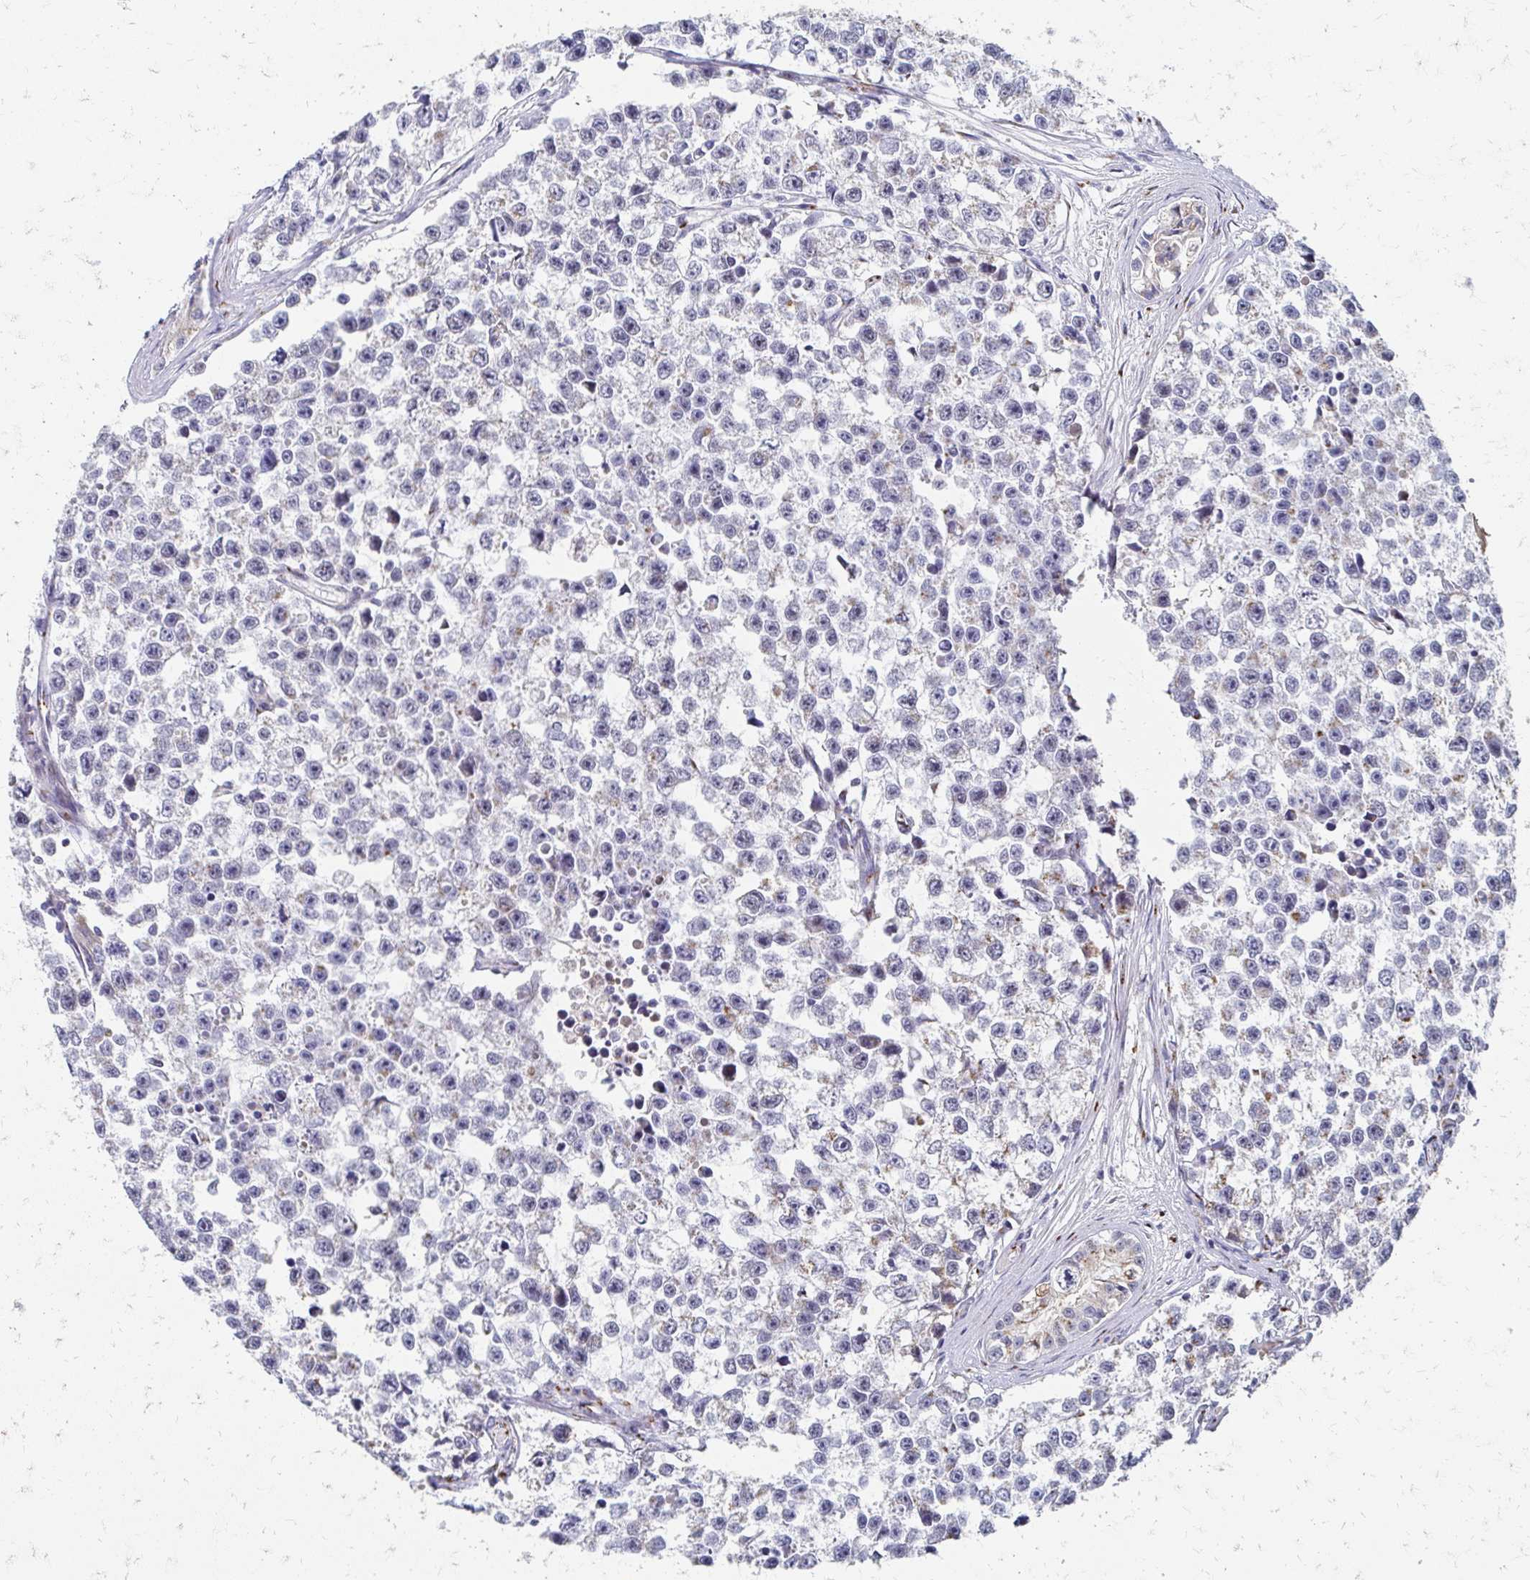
{"staining": {"intensity": "negative", "quantity": "none", "location": "none"}, "tissue": "testis cancer", "cell_type": "Tumor cells", "image_type": "cancer", "snomed": [{"axis": "morphology", "description": "Seminoma, NOS"}, {"axis": "topography", "description": "Testis"}], "caption": "Human testis seminoma stained for a protein using immunohistochemistry (IHC) shows no staining in tumor cells.", "gene": "TM9SF1", "patient": {"sex": "male", "age": 26}}